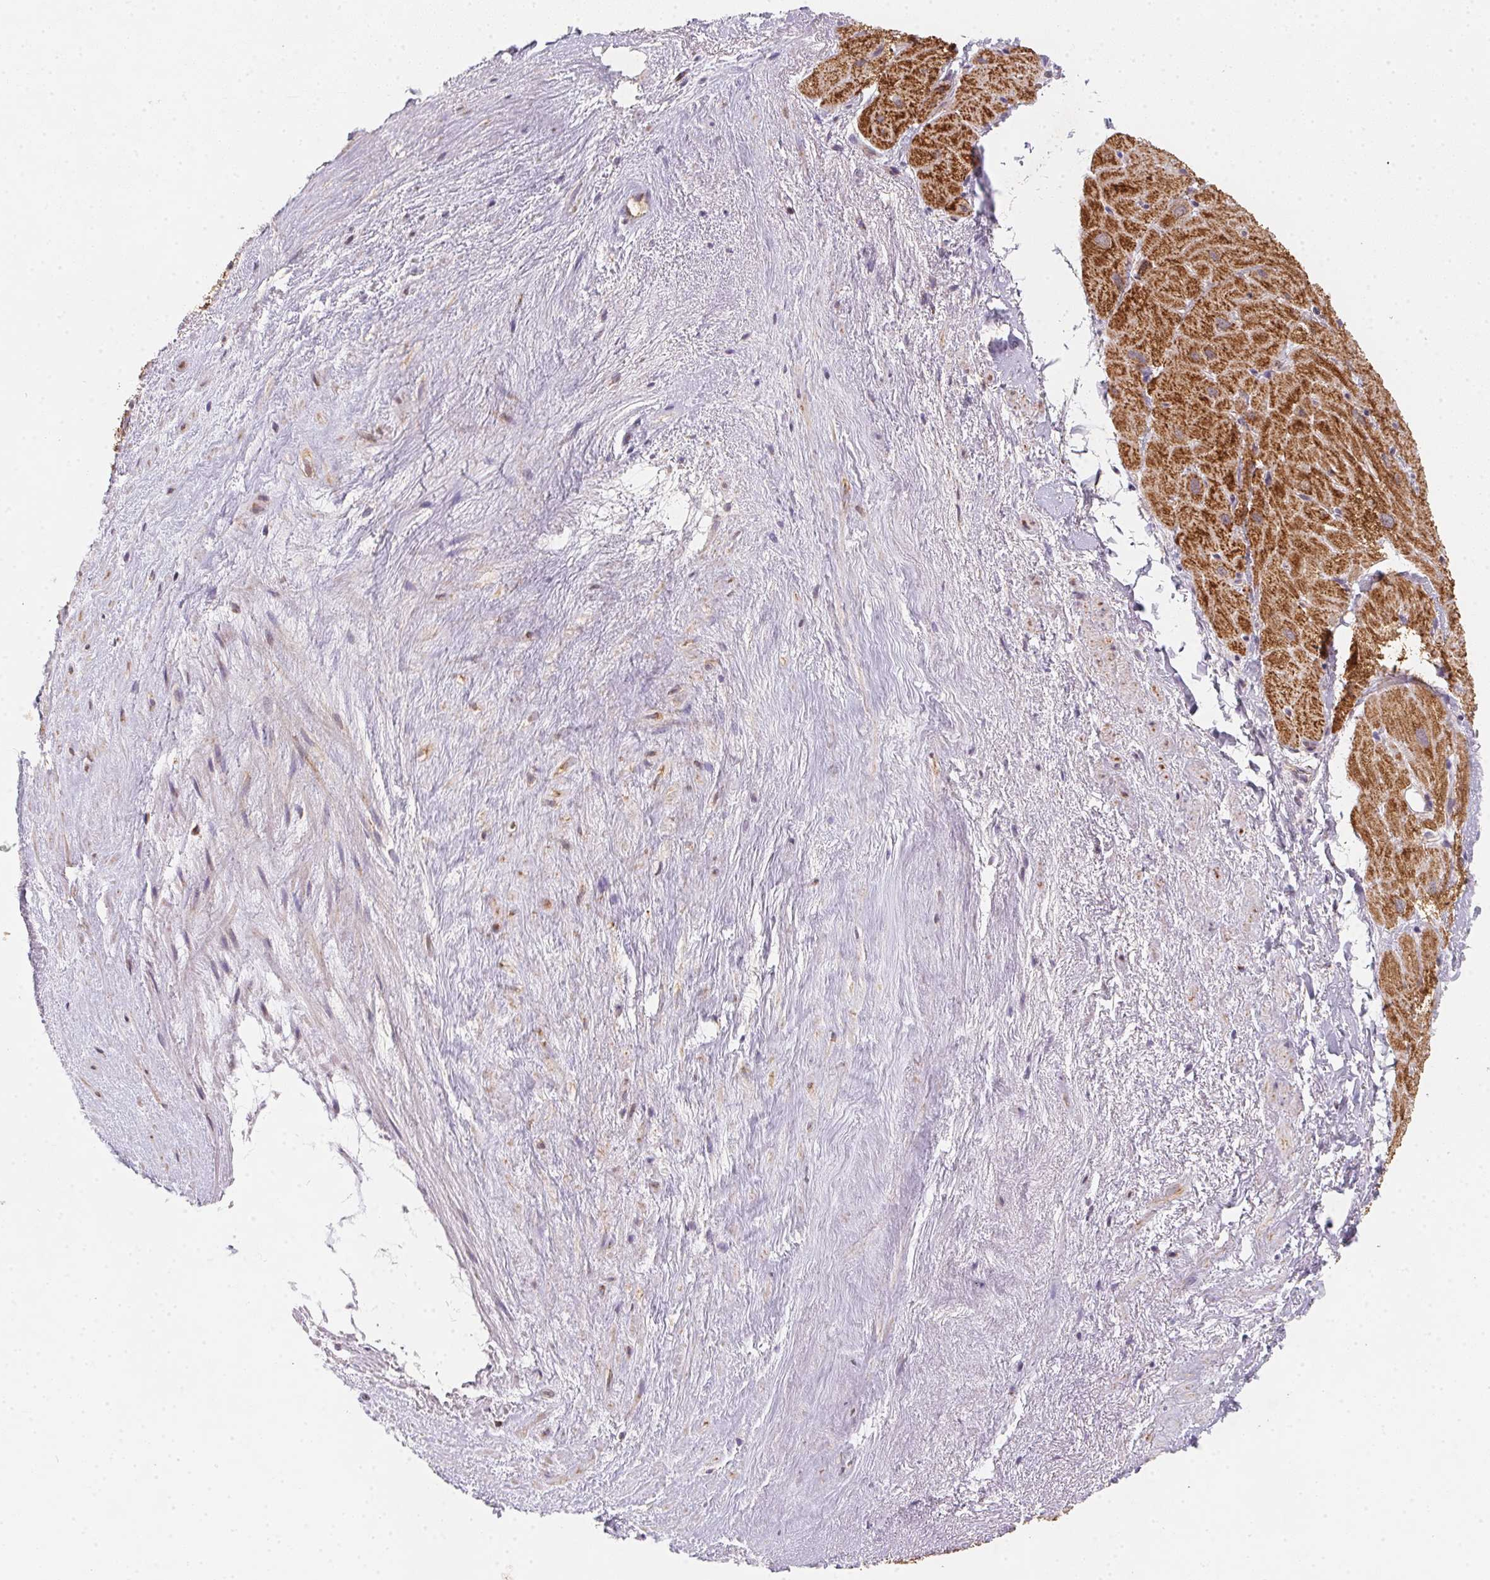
{"staining": {"intensity": "strong", "quantity": ">75%", "location": "cytoplasmic/membranous"}, "tissue": "heart muscle", "cell_type": "Cardiomyocytes", "image_type": "normal", "snomed": [{"axis": "morphology", "description": "Normal tissue, NOS"}, {"axis": "topography", "description": "Heart"}], "caption": "A high-resolution photomicrograph shows immunohistochemistry staining of benign heart muscle, which demonstrates strong cytoplasmic/membranous staining in about >75% of cardiomyocytes. The staining was performed using DAB (3,3'-diaminobenzidine) to visualize the protein expression in brown, while the nuclei were stained in blue with hematoxylin (Magnification: 20x).", "gene": "NDUFS6", "patient": {"sex": "male", "age": 62}}